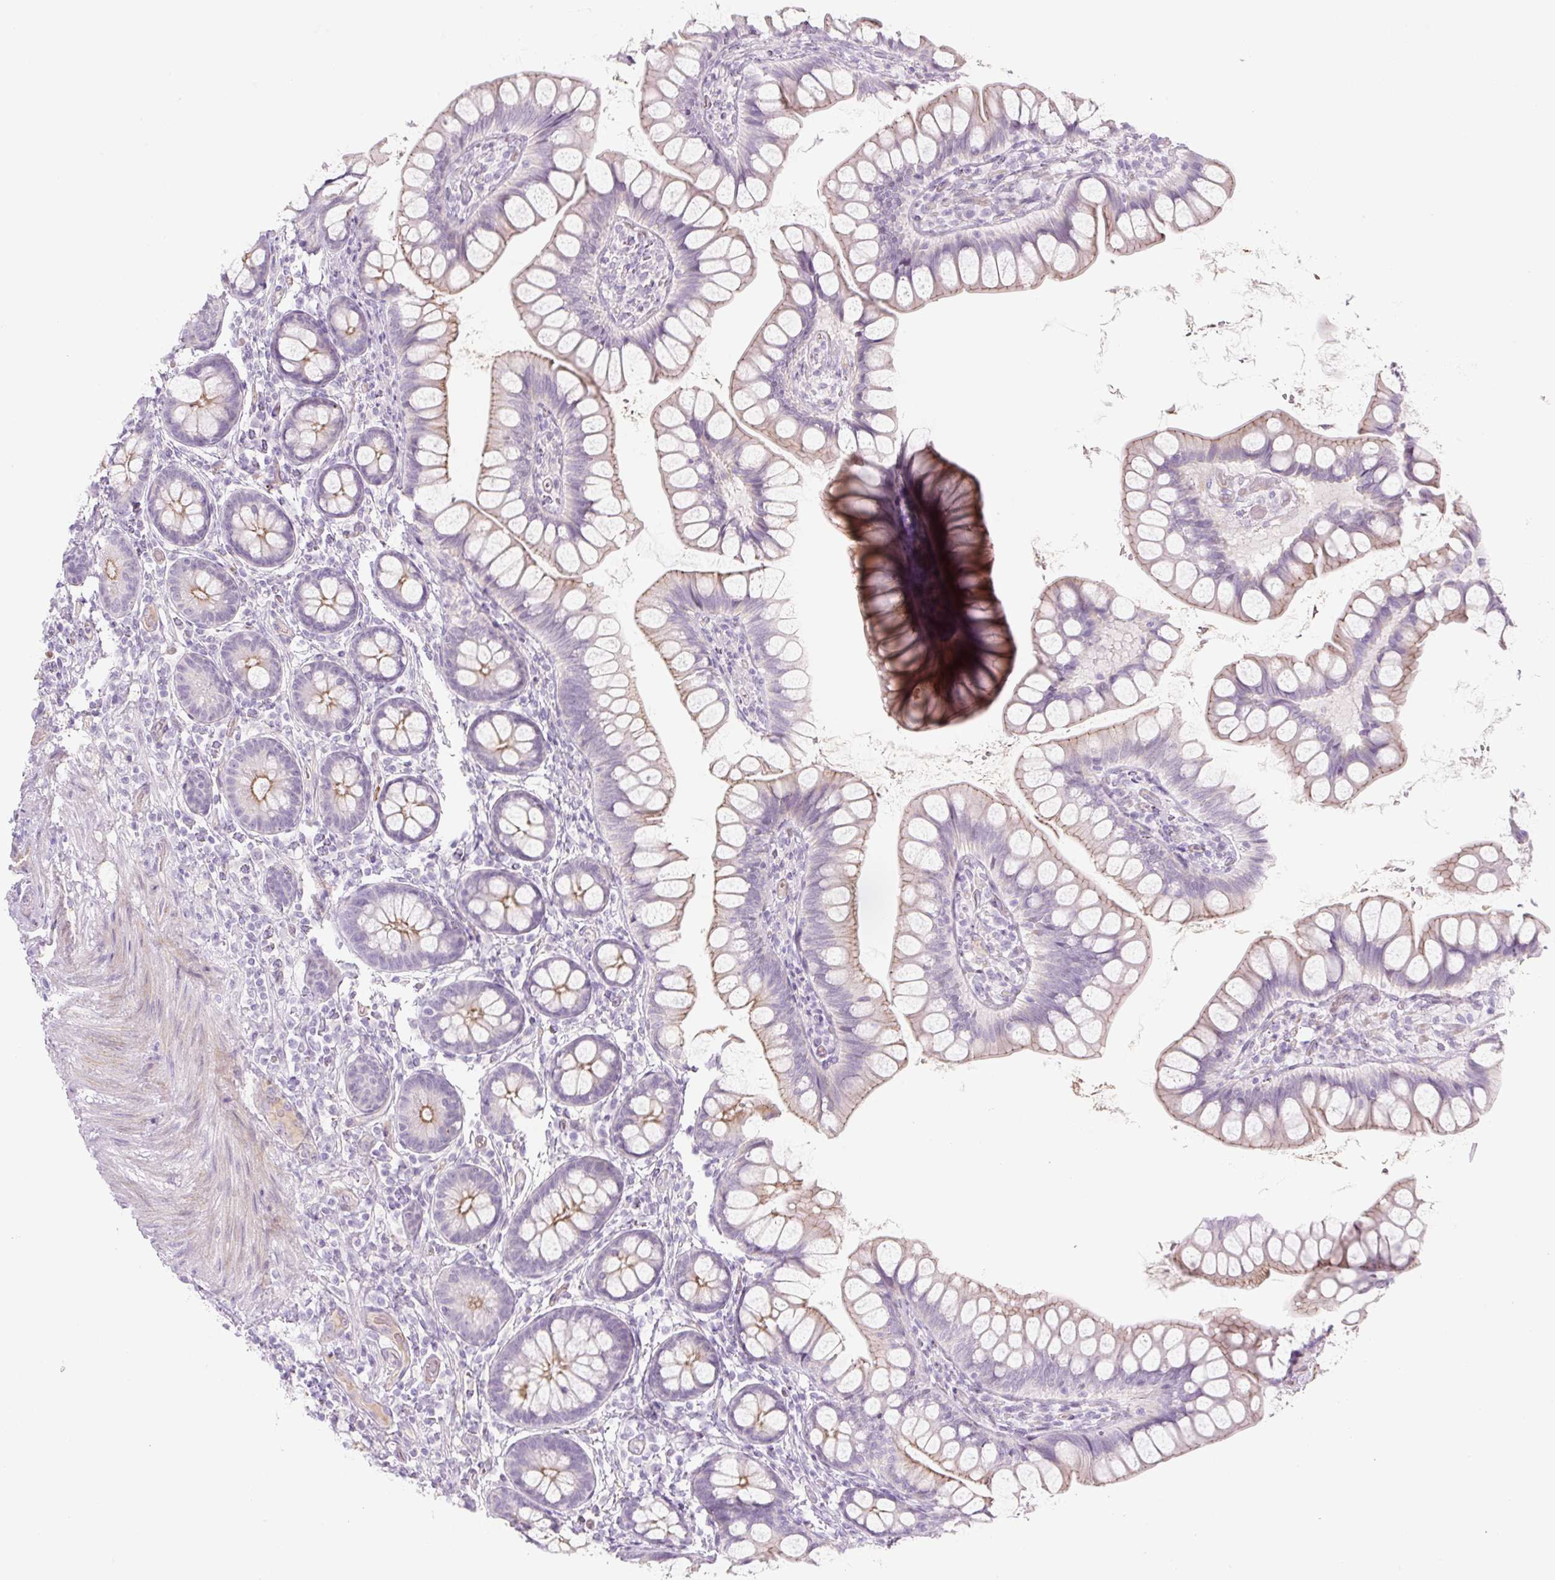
{"staining": {"intensity": "moderate", "quantity": "25%-75%", "location": "cytoplasmic/membranous"}, "tissue": "small intestine", "cell_type": "Glandular cells", "image_type": "normal", "snomed": [{"axis": "morphology", "description": "Normal tissue, NOS"}, {"axis": "topography", "description": "Small intestine"}], "caption": "The histopathology image demonstrates immunohistochemical staining of benign small intestine. There is moderate cytoplasmic/membranous expression is present in about 25%-75% of glandular cells. The staining is performed using DAB brown chromogen to label protein expression. The nuclei are counter-stained blue using hematoxylin.", "gene": "PRM1", "patient": {"sex": "male", "age": 70}}